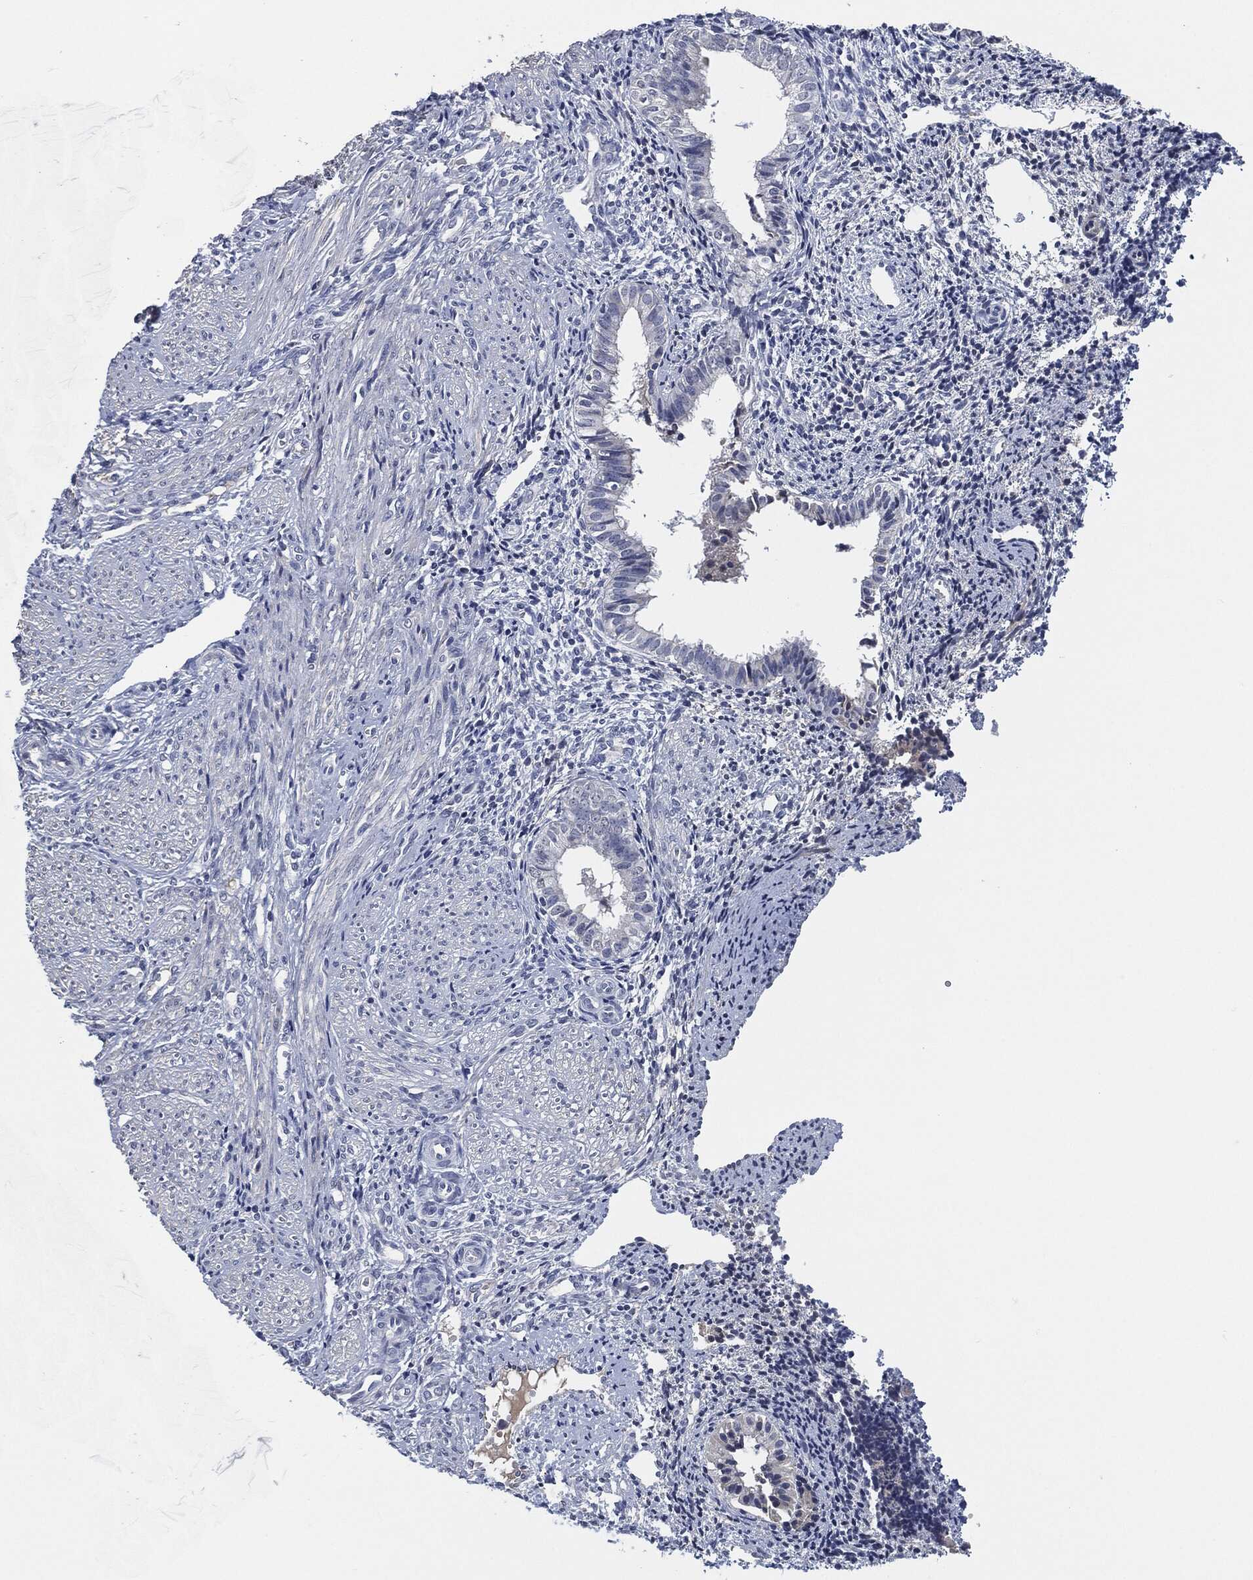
{"staining": {"intensity": "negative", "quantity": "none", "location": "none"}, "tissue": "endometrium", "cell_type": "Cells in endometrial stroma", "image_type": "normal", "snomed": [{"axis": "morphology", "description": "Normal tissue, NOS"}, {"axis": "topography", "description": "Endometrium"}], "caption": "Immunohistochemistry image of normal endometrium: human endometrium stained with DAB demonstrates no significant protein staining in cells in endometrial stroma. The staining was performed using DAB to visualize the protein expression in brown, while the nuclei were stained in blue with hematoxylin (Magnification: 20x).", "gene": "IL2RG", "patient": {"sex": "female", "age": 47}}